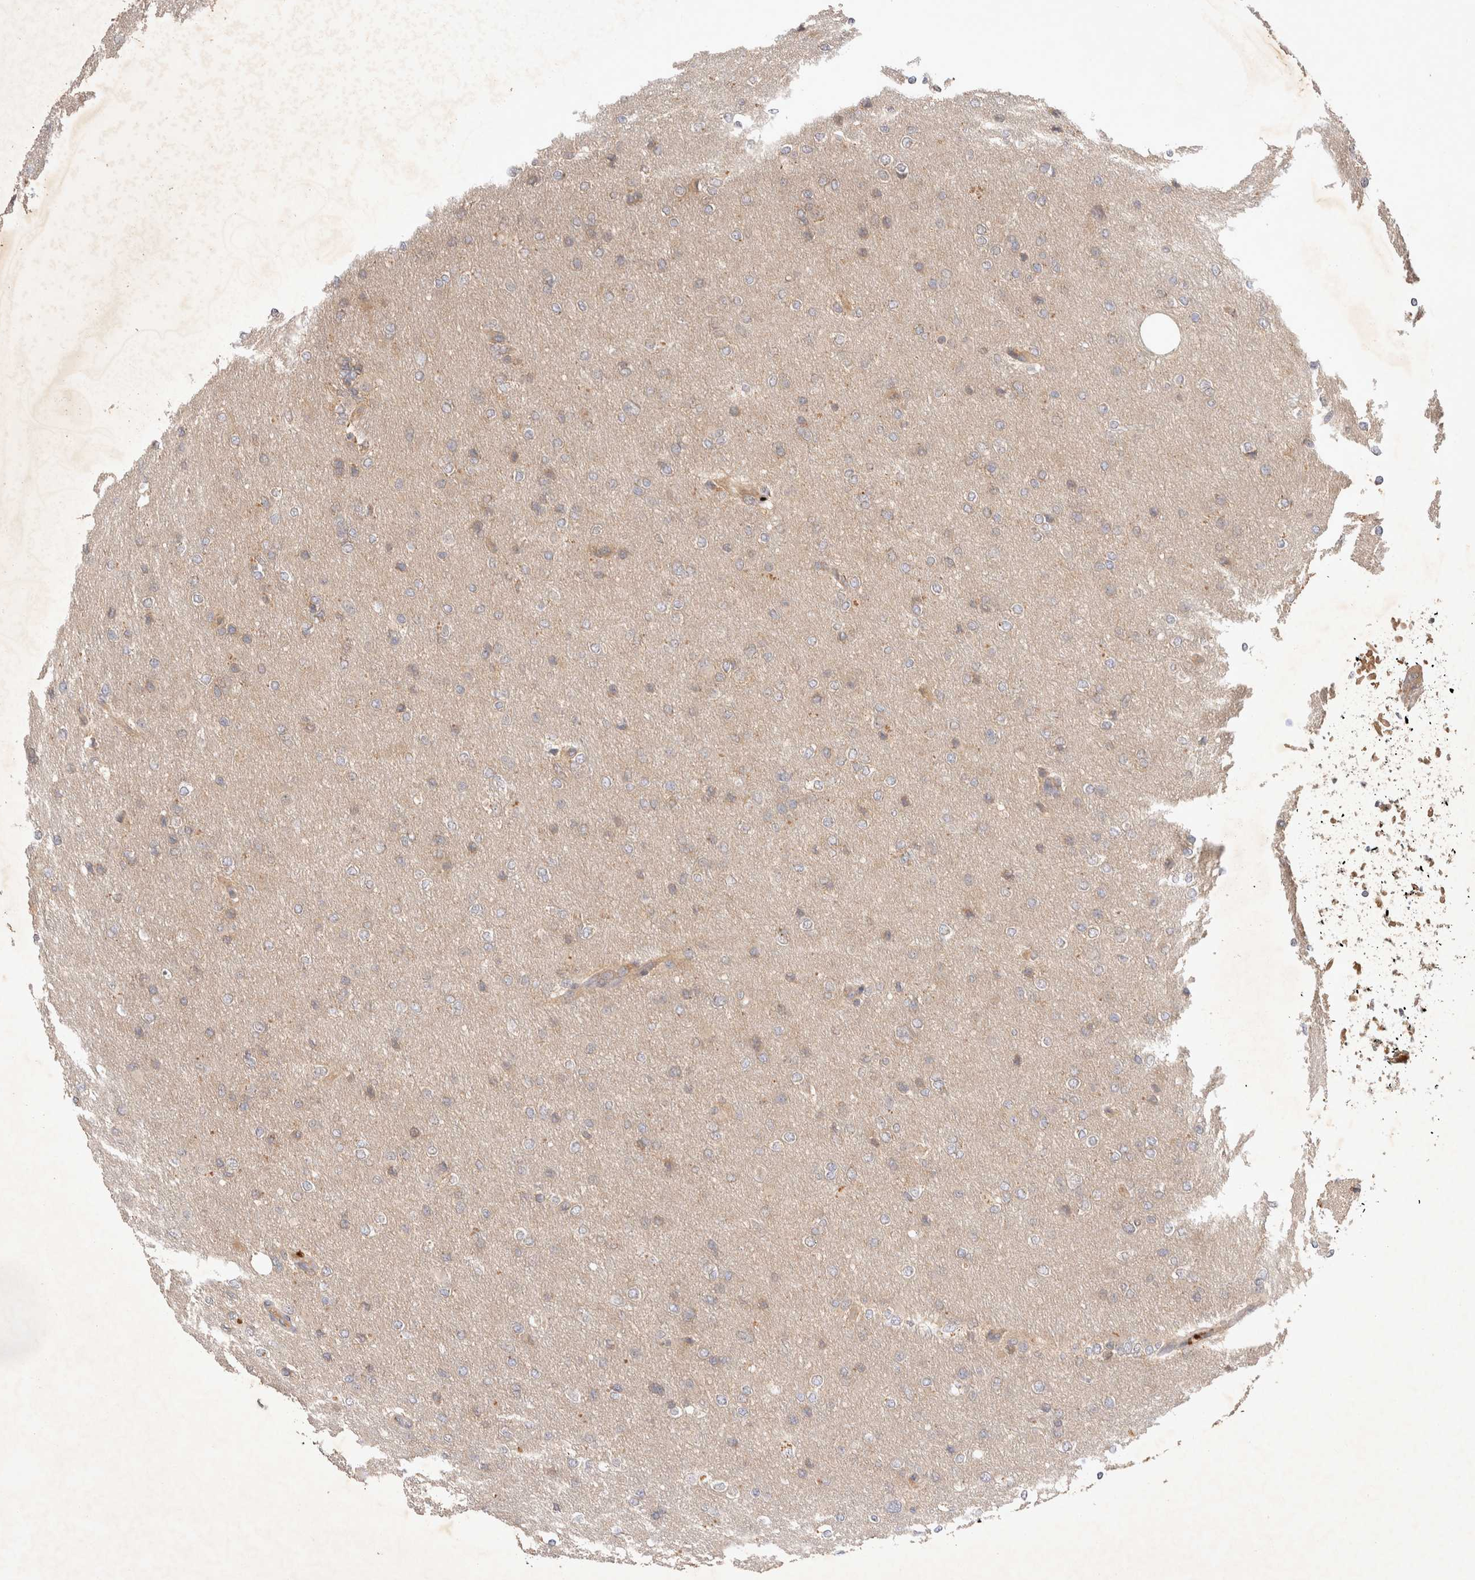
{"staining": {"intensity": "weak", "quantity": "<25%", "location": "cytoplasmic/membranous"}, "tissue": "glioma", "cell_type": "Tumor cells", "image_type": "cancer", "snomed": [{"axis": "morphology", "description": "Glioma, malignant, High grade"}, {"axis": "topography", "description": "Cerebral cortex"}], "caption": "Tumor cells are negative for brown protein staining in malignant glioma (high-grade). The staining is performed using DAB brown chromogen with nuclei counter-stained in using hematoxylin.", "gene": "YES1", "patient": {"sex": "female", "age": 36}}